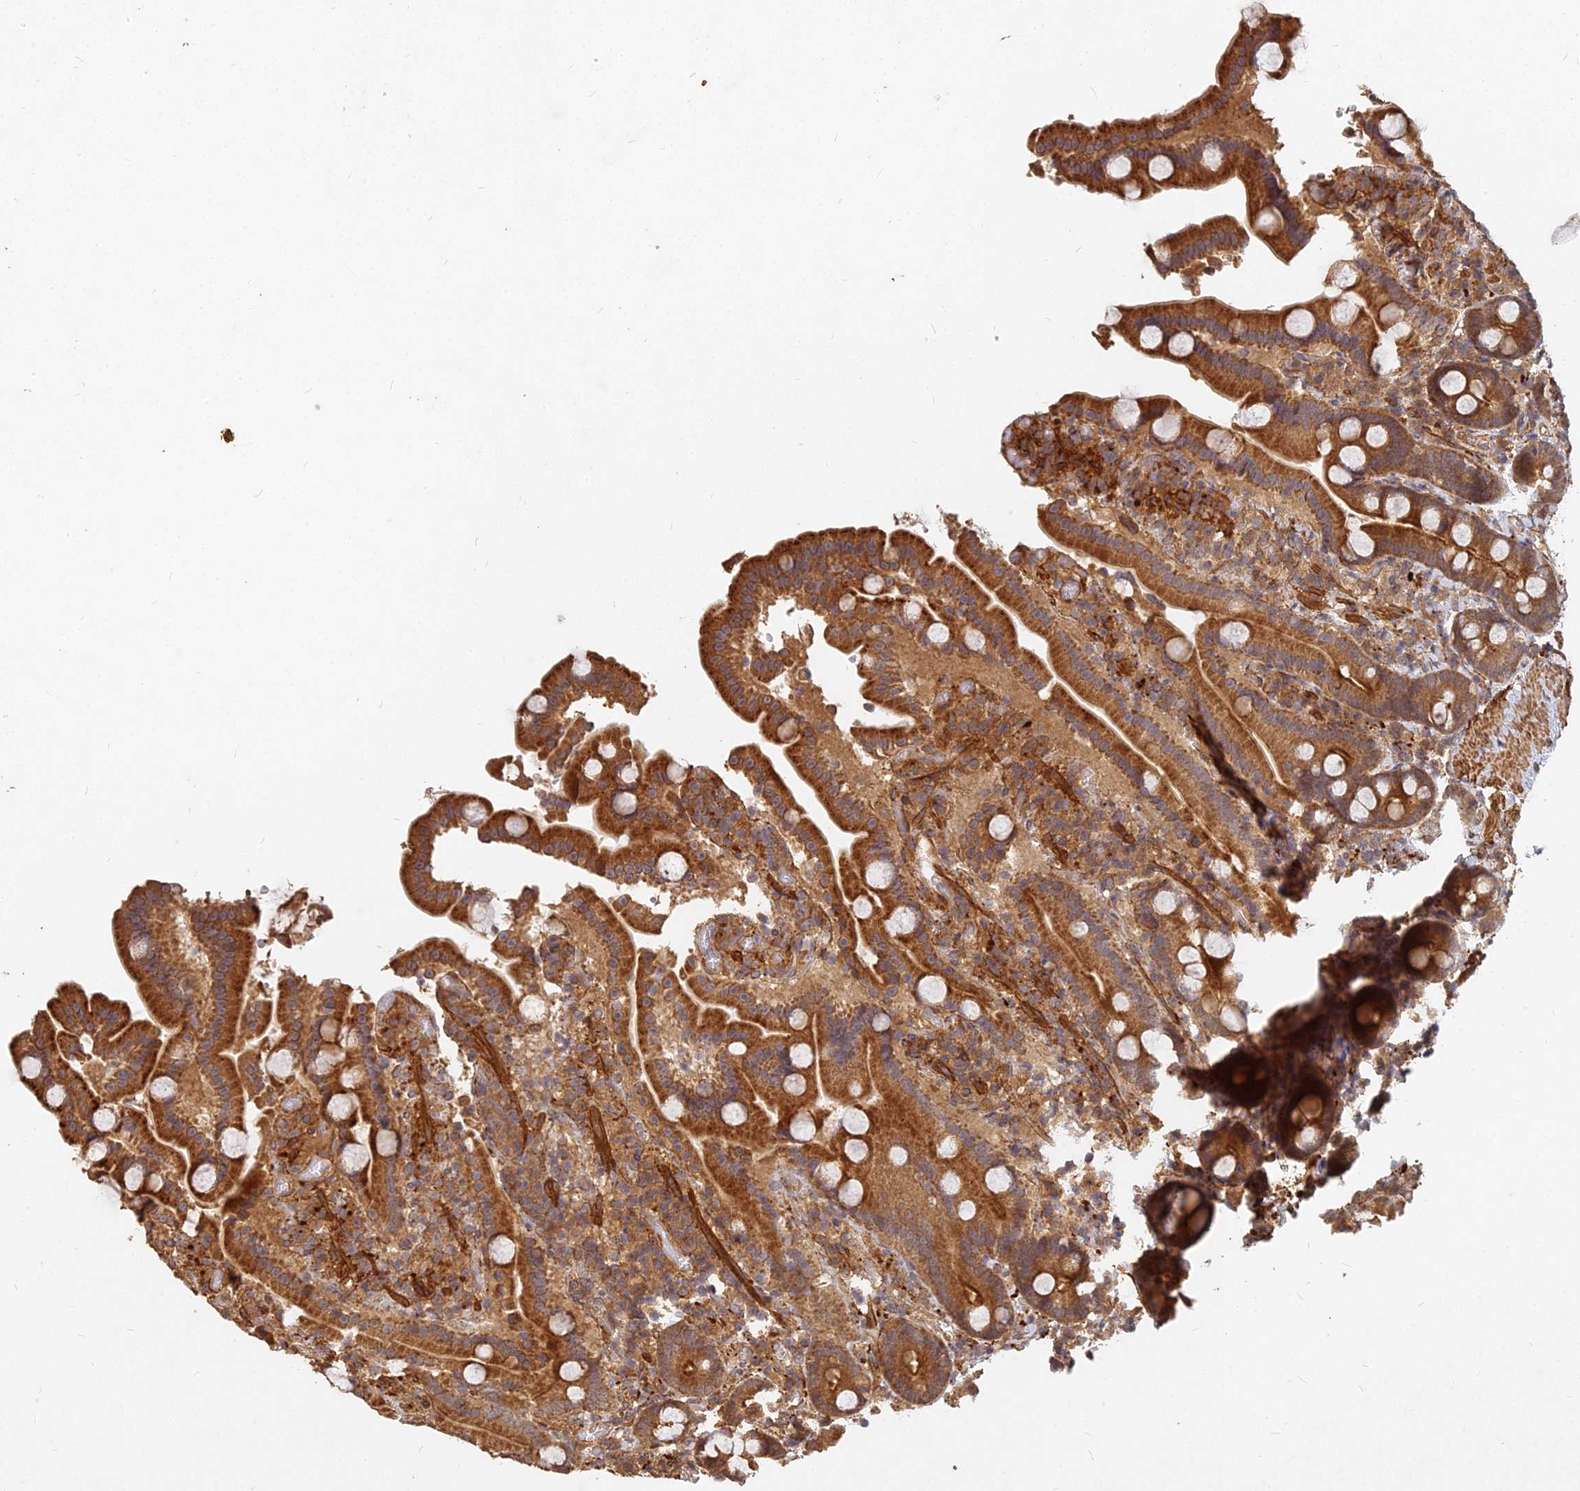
{"staining": {"intensity": "strong", "quantity": ">75%", "location": "cytoplasmic/membranous"}, "tissue": "duodenum", "cell_type": "Glandular cells", "image_type": "normal", "snomed": [{"axis": "morphology", "description": "Normal tissue, NOS"}, {"axis": "topography", "description": "Duodenum"}], "caption": "Glandular cells demonstrate high levels of strong cytoplasmic/membranous expression in approximately >75% of cells in unremarkable duodenum.", "gene": "UBE2W", "patient": {"sex": "male", "age": 55}}